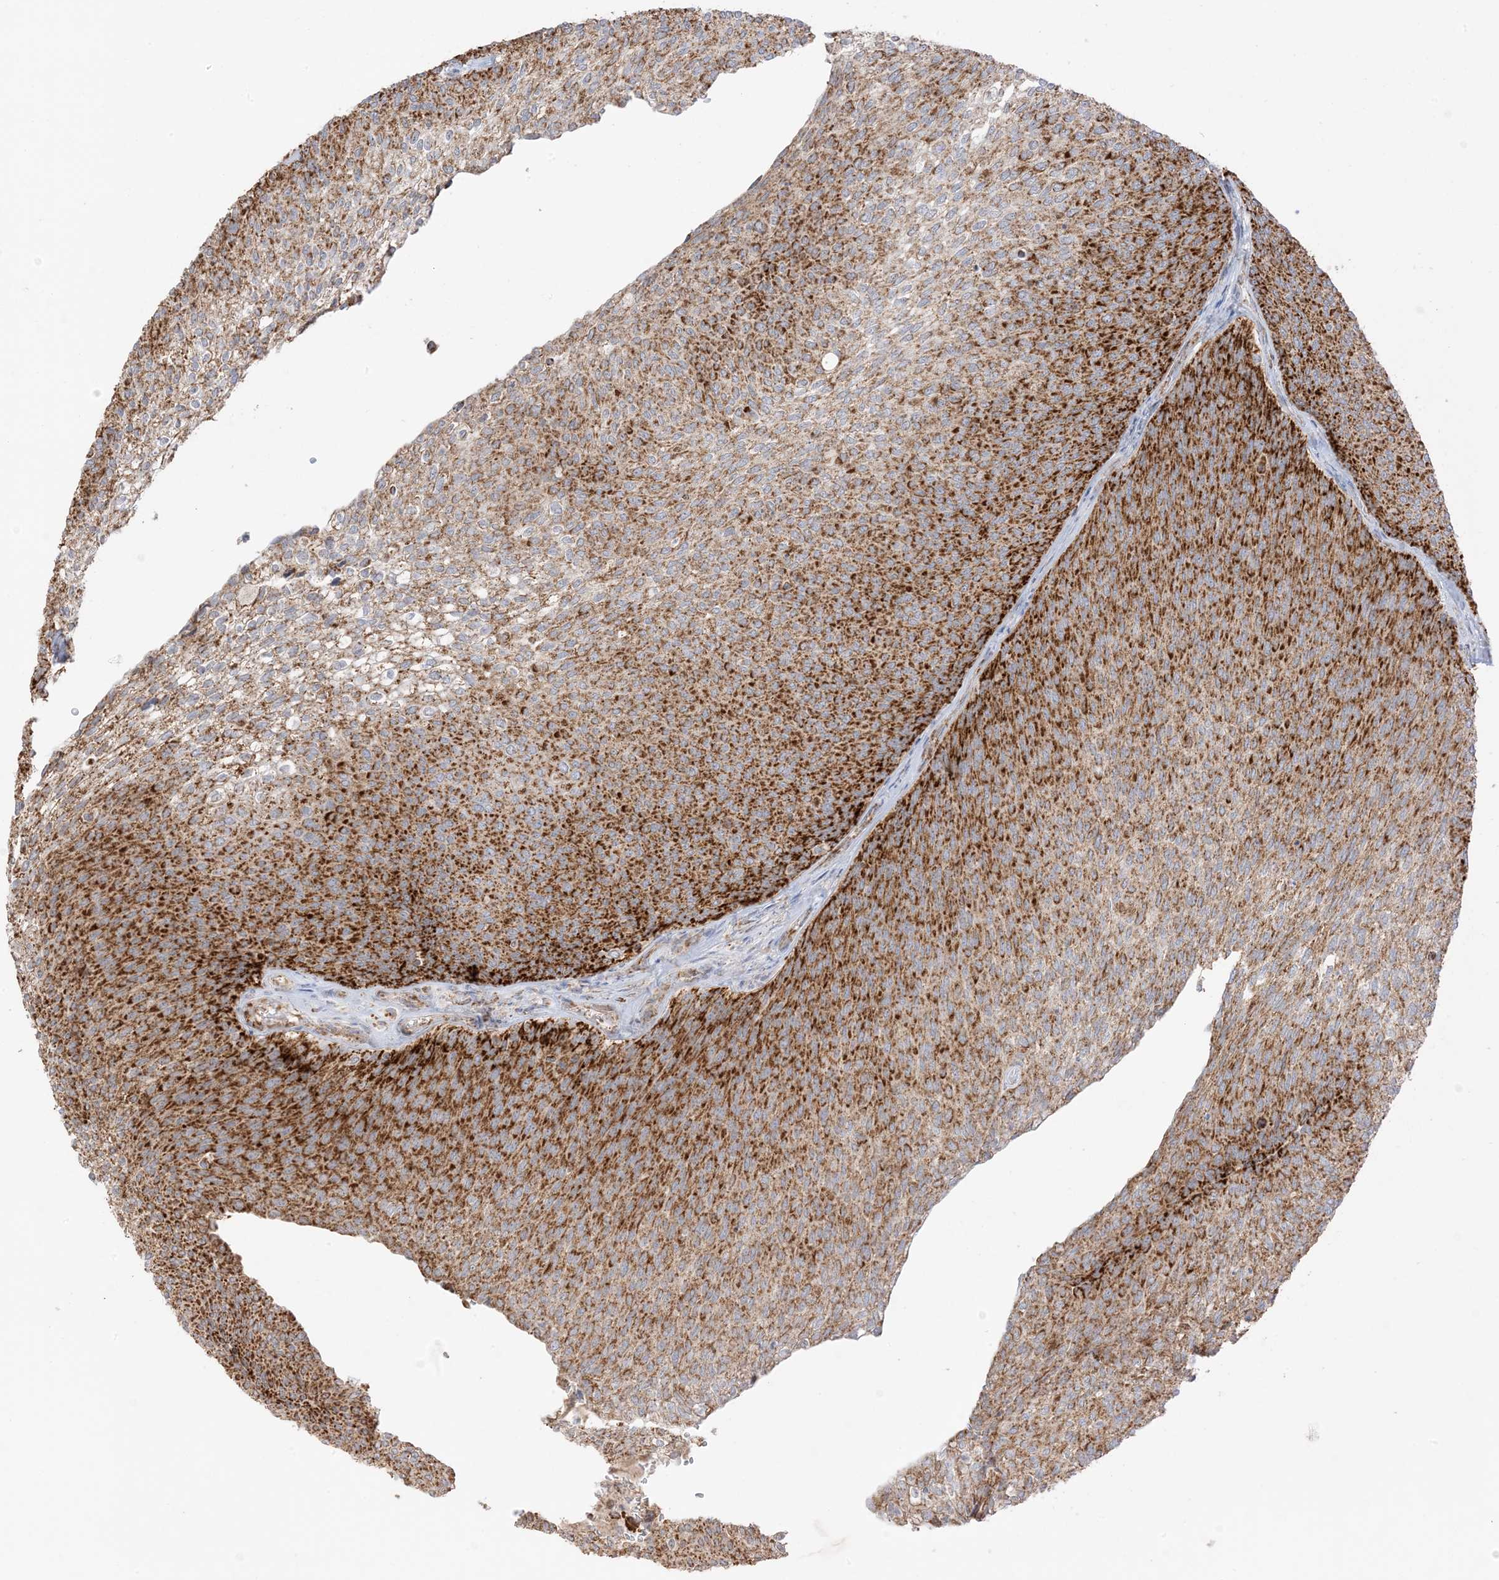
{"staining": {"intensity": "strong", "quantity": ">75%", "location": "cytoplasmic/membranous"}, "tissue": "urothelial cancer", "cell_type": "Tumor cells", "image_type": "cancer", "snomed": [{"axis": "morphology", "description": "Urothelial carcinoma, Low grade"}, {"axis": "topography", "description": "Urinary bladder"}], "caption": "Strong cytoplasmic/membranous positivity is seen in about >75% of tumor cells in low-grade urothelial carcinoma.", "gene": "SLC25A12", "patient": {"sex": "female", "age": 79}}